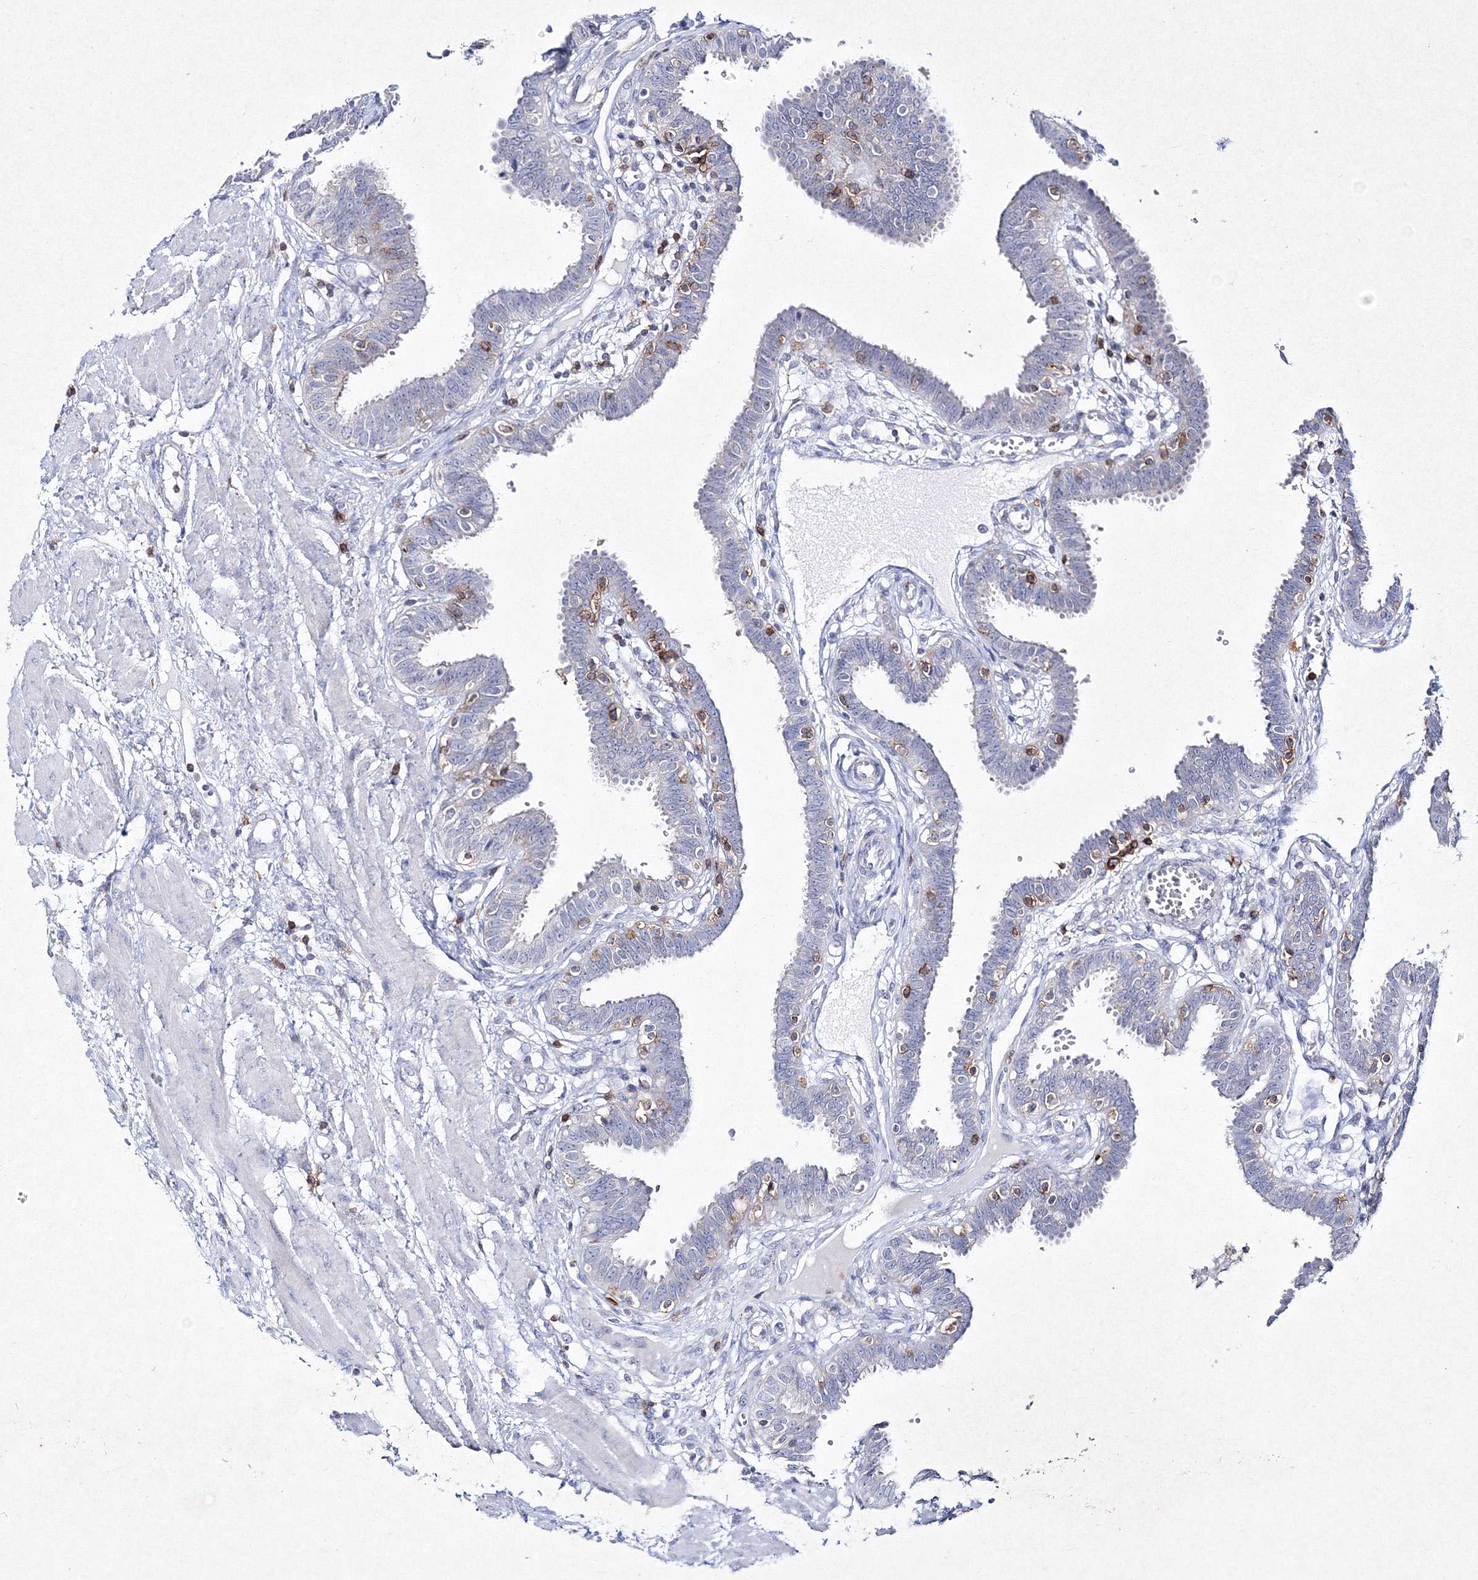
{"staining": {"intensity": "negative", "quantity": "none", "location": "none"}, "tissue": "fallopian tube", "cell_type": "Glandular cells", "image_type": "normal", "snomed": [{"axis": "morphology", "description": "Normal tissue, NOS"}, {"axis": "topography", "description": "Fallopian tube"}], "caption": "Unremarkable fallopian tube was stained to show a protein in brown. There is no significant staining in glandular cells. (Stains: DAB (3,3'-diaminobenzidine) IHC with hematoxylin counter stain, Microscopy: brightfield microscopy at high magnification).", "gene": "HCST", "patient": {"sex": "female", "age": 32}}